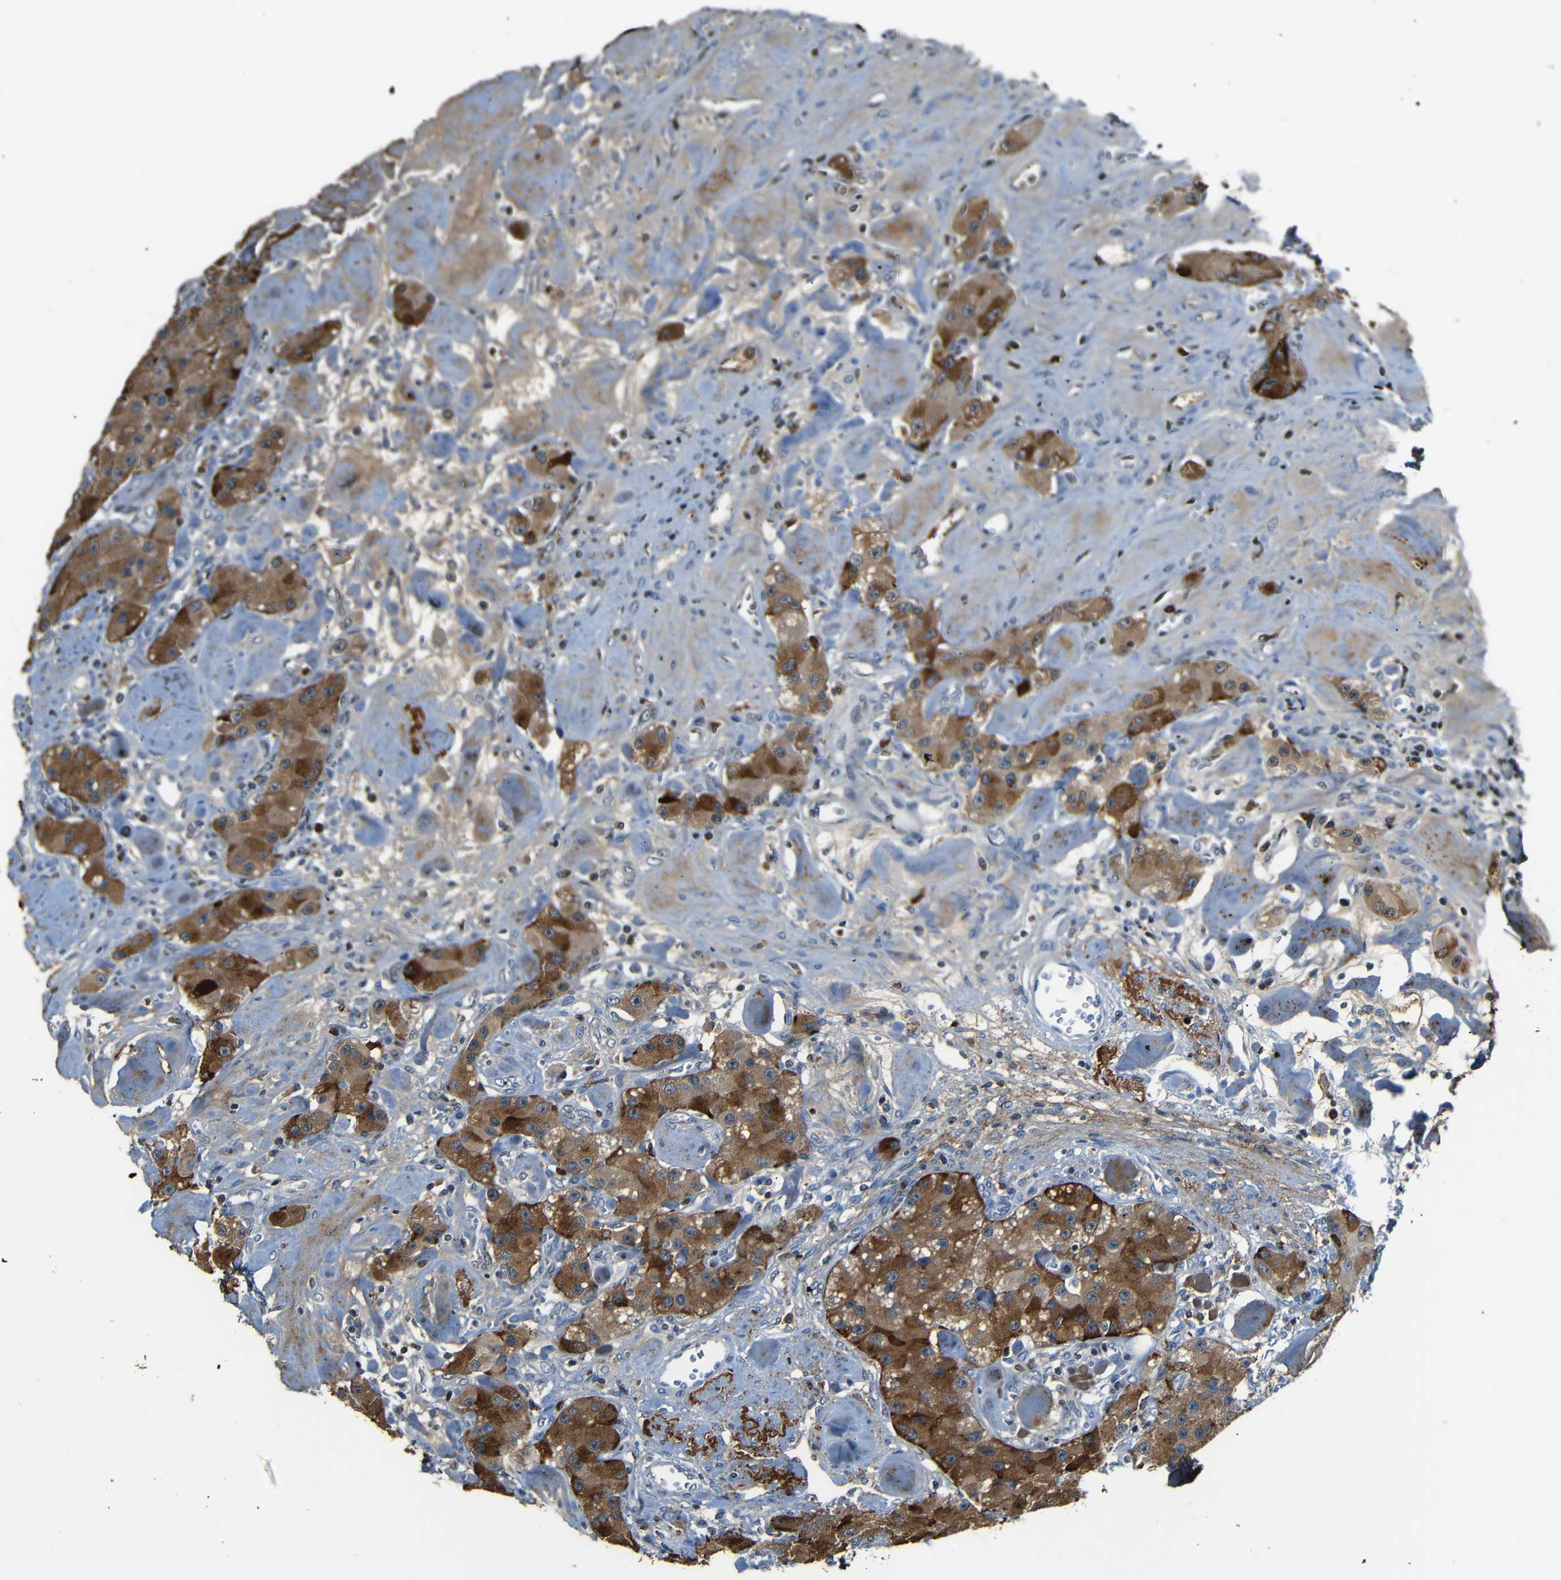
{"staining": {"intensity": "moderate", "quantity": ">75%", "location": "cytoplasmic/membranous"}, "tissue": "carcinoid", "cell_type": "Tumor cells", "image_type": "cancer", "snomed": [{"axis": "morphology", "description": "Carcinoid, malignant, NOS"}, {"axis": "topography", "description": "Pancreas"}], "caption": "Malignant carcinoid stained for a protein exhibits moderate cytoplasmic/membranous positivity in tumor cells.", "gene": "SERPINA1", "patient": {"sex": "male", "age": 41}}